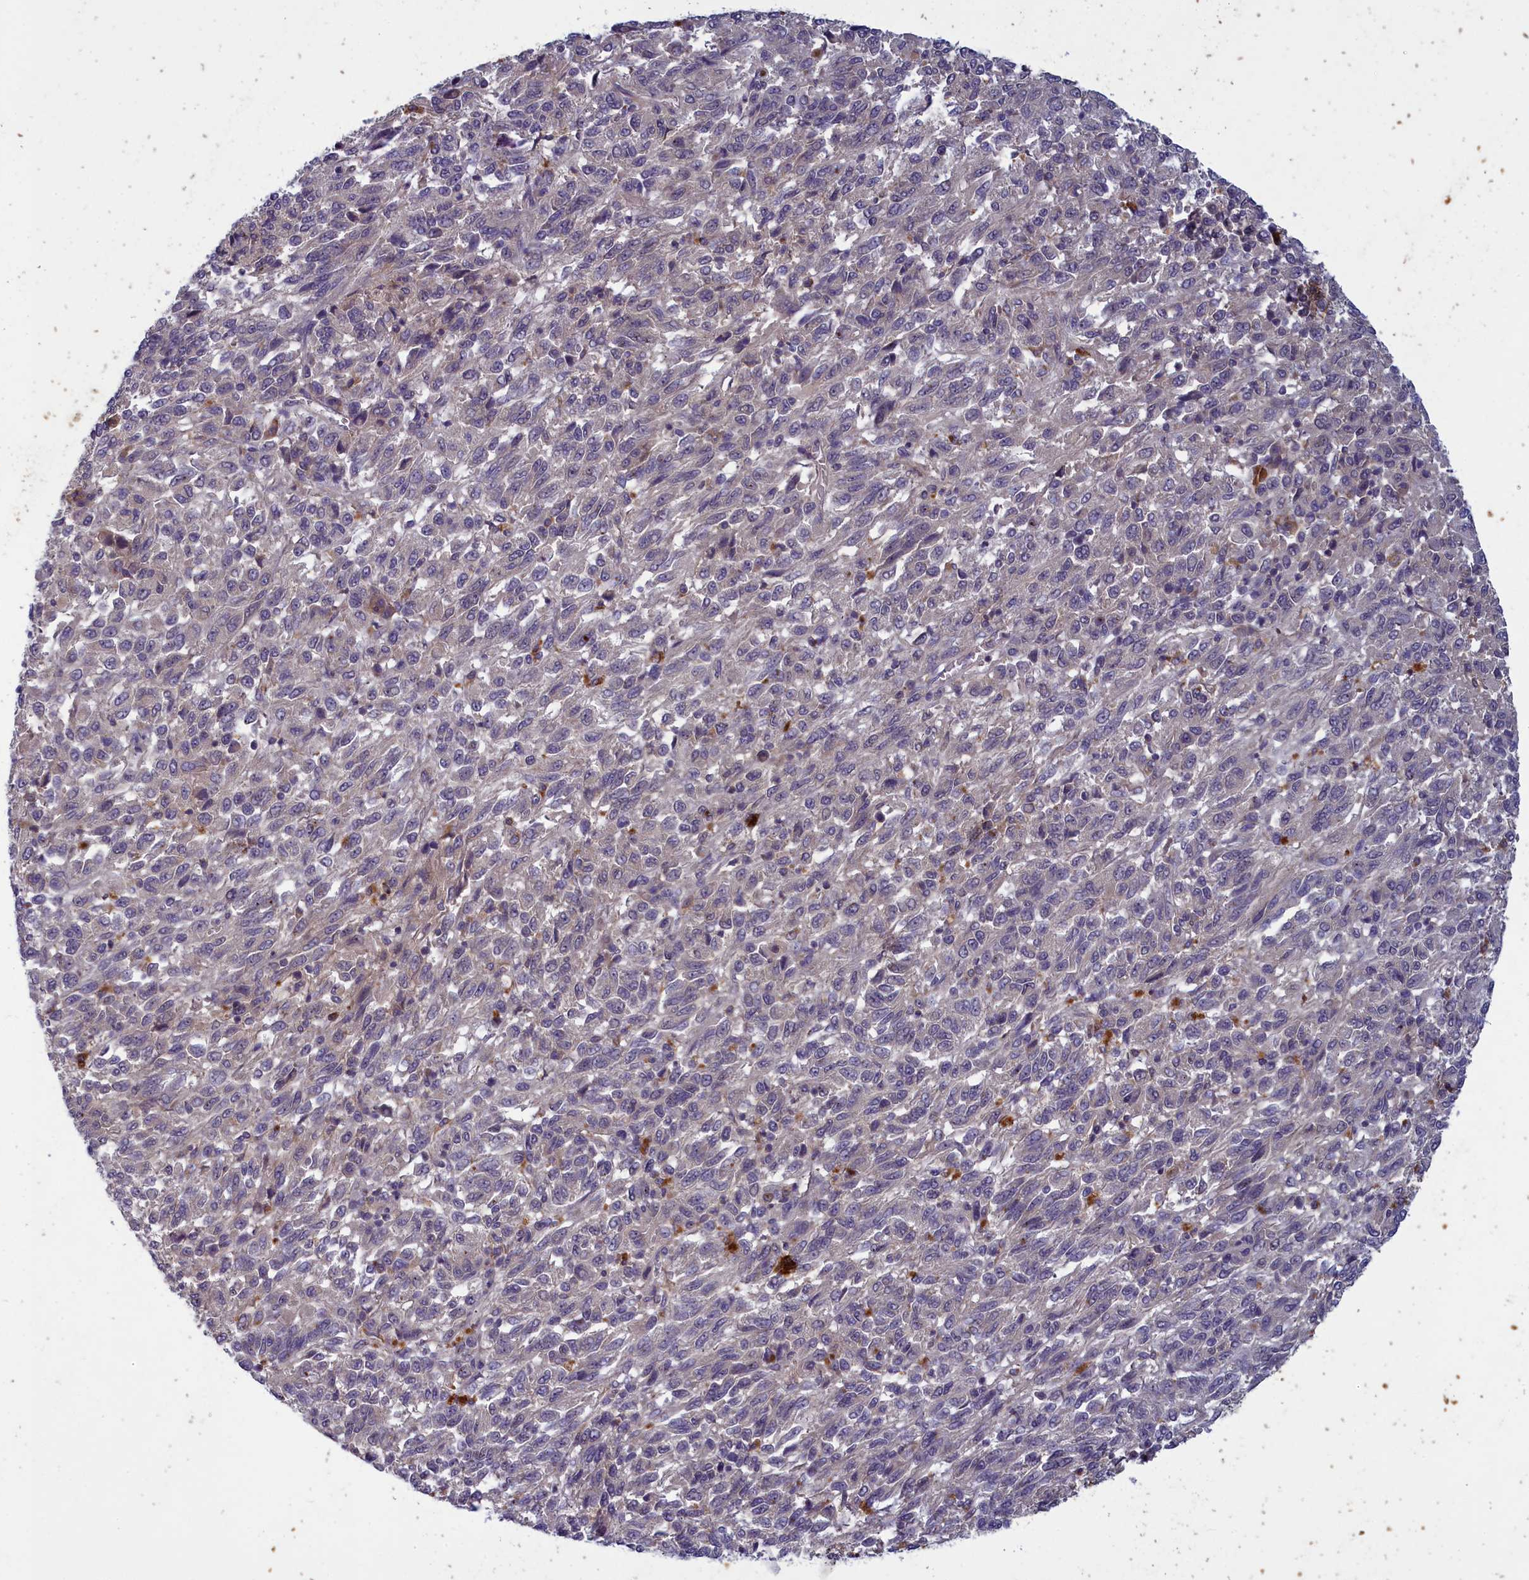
{"staining": {"intensity": "negative", "quantity": "none", "location": "none"}, "tissue": "melanoma", "cell_type": "Tumor cells", "image_type": "cancer", "snomed": [{"axis": "morphology", "description": "Malignant melanoma, Metastatic site"}, {"axis": "topography", "description": "Lung"}], "caption": "Malignant melanoma (metastatic site) stained for a protein using immunohistochemistry demonstrates no positivity tumor cells.", "gene": "NUBP1", "patient": {"sex": "male", "age": 64}}